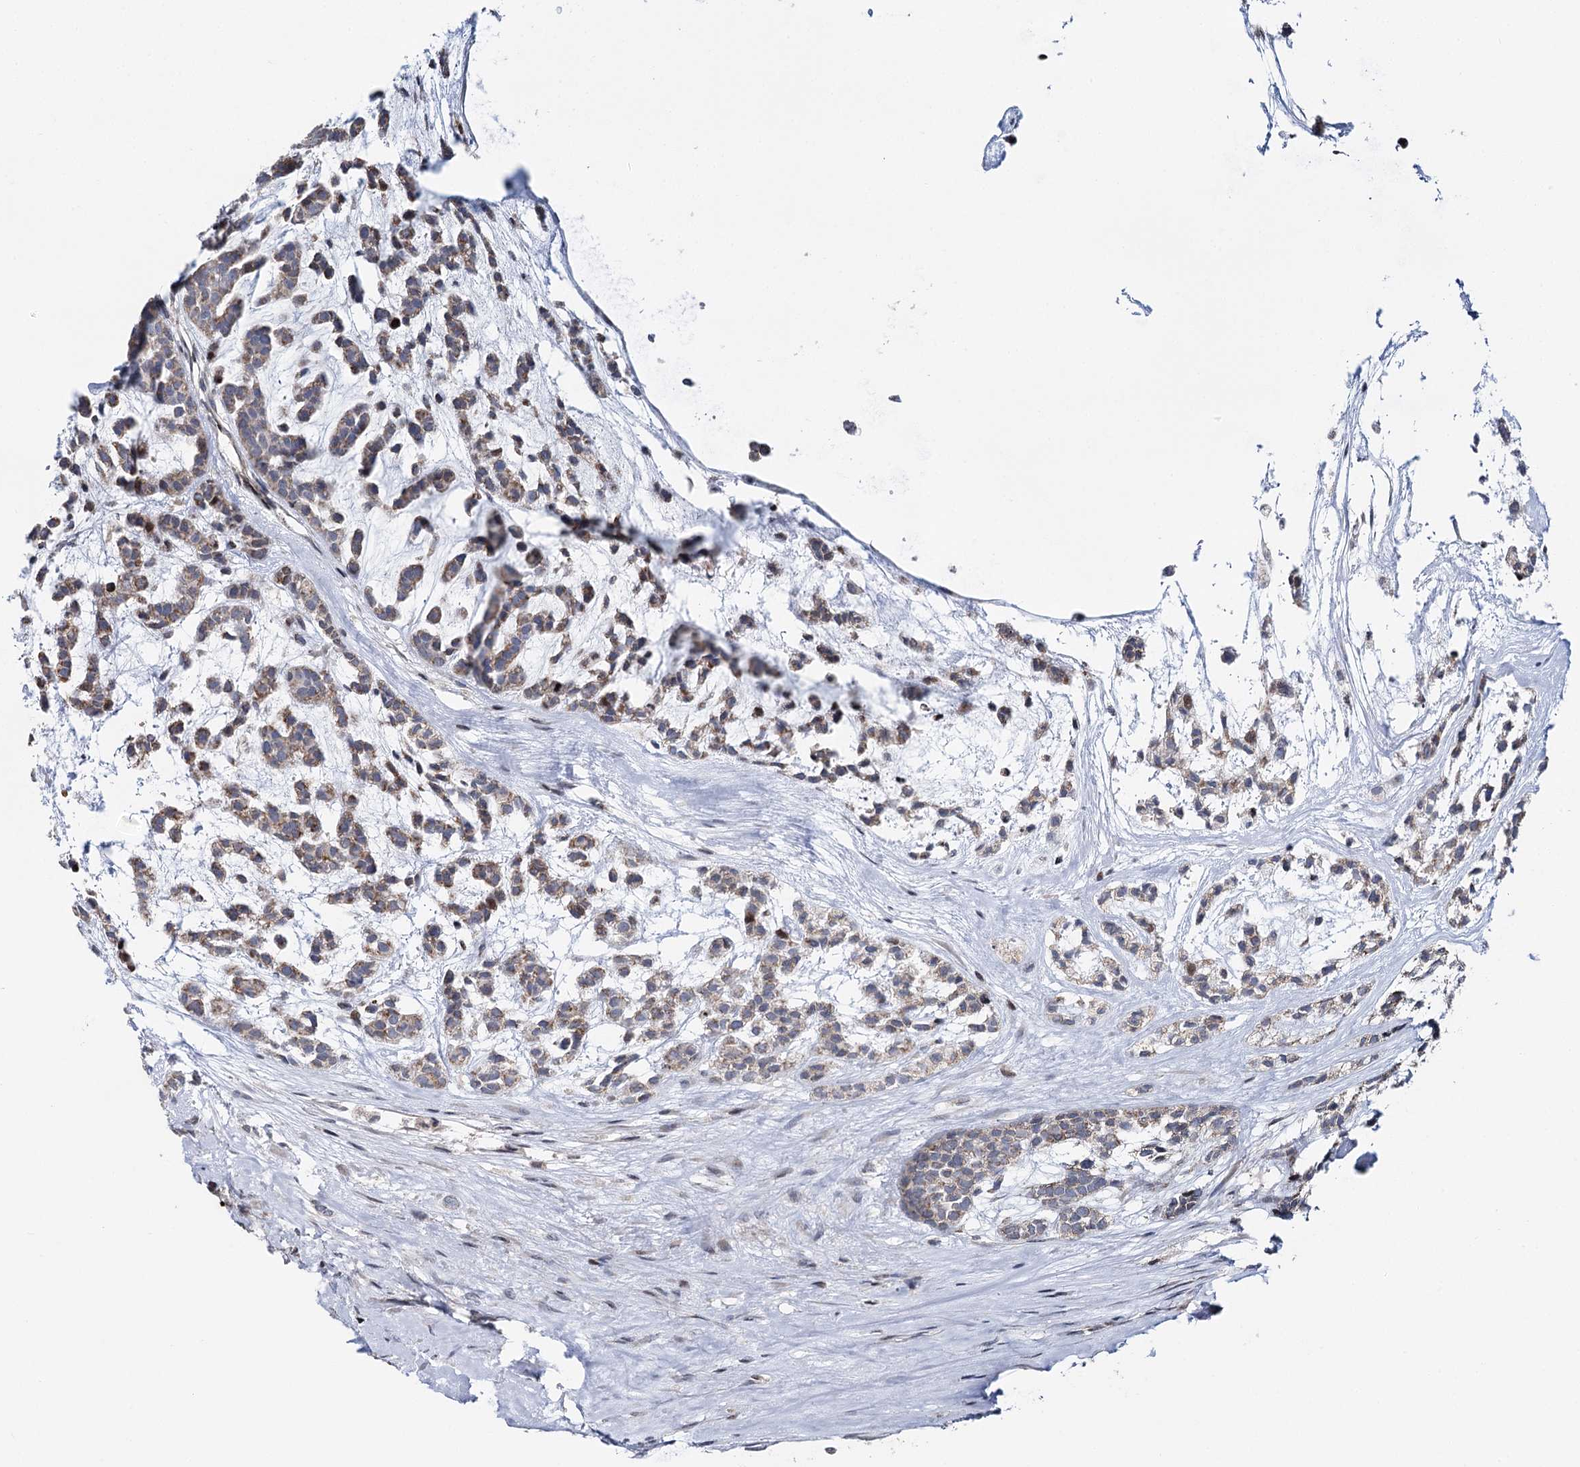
{"staining": {"intensity": "weak", "quantity": ">75%", "location": "cytoplasmic/membranous"}, "tissue": "head and neck cancer", "cell_type": "Tumor cells", "image_type": "cancer", "snomed": [{"axis": "morphology", "description": "Adenocarcinoma, NOS"}, {"axis": "morphology", "description": "Adenoma, NOS"}, {"axis": "topography", "description": "Head-Neck"}], "caption": "Brown immunohistochemical staining in human head and neck cancer (adenocarcinoma) shows weak cytoplasmic/membranous positivity in about >75% of tumor cells. (brown staining indicates protein expression, while blue staining denotes nuclei).", "gene": "PTGR1", "patient": {"sex": "female", "age": 55}}